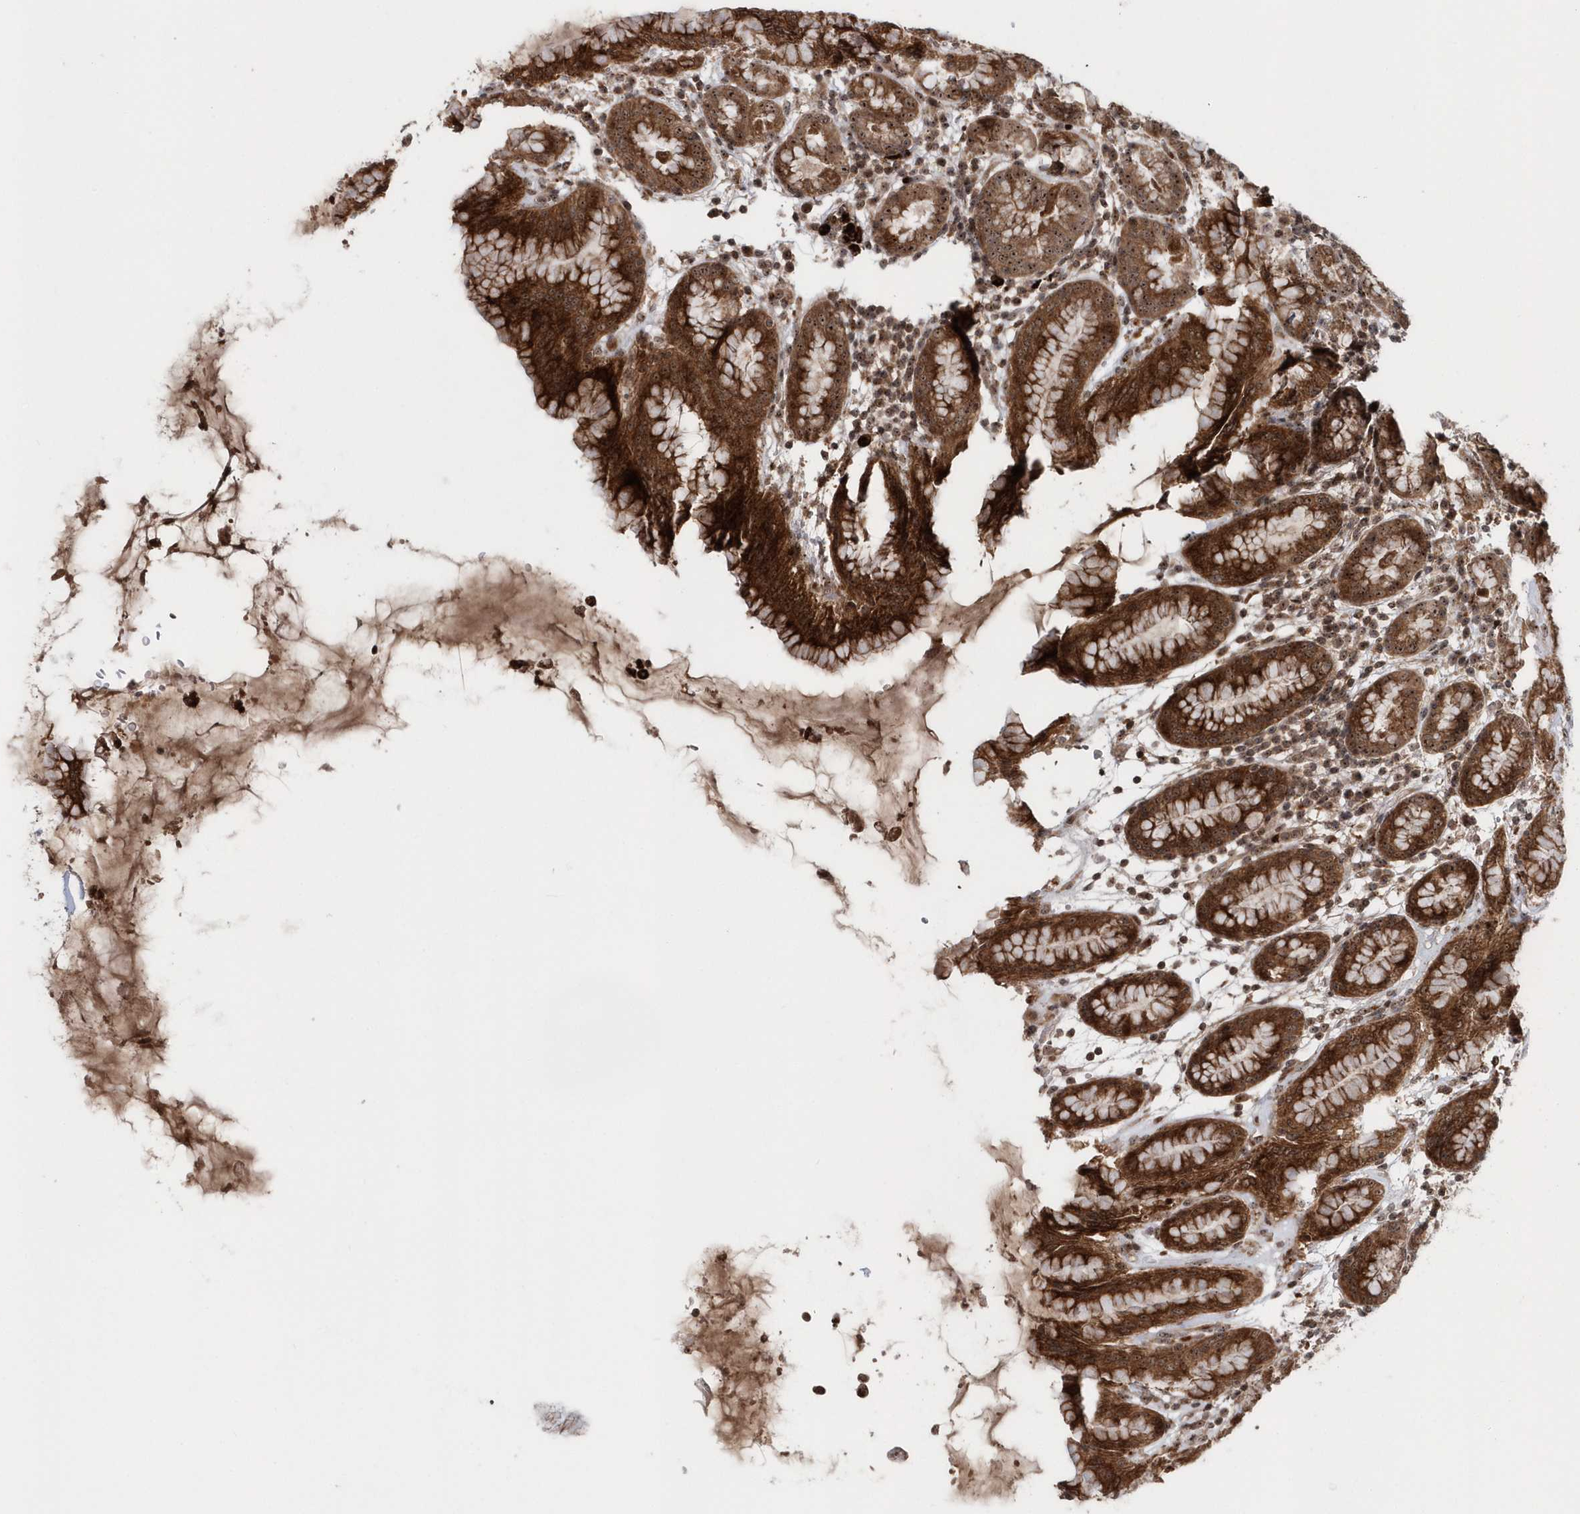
{"staining": {"intensity": "strong", "quantity": "25%-75%", "location": "cytoplasmic/membranous,nuclear"}, "tissue": "stomach", "cell_type": "Glandular cells", "image_type": "normal", "snomed": [{"axis": "morphology", "description": "Normal tissue, NOS"}, {"axis": "topography", "description": "Stomach"}], "caption": "Protein staining reveals strong cytoplasmic/membranous,nuclear positivity in about 25%-75% of glandular cells in benign stomach. The staining was performed using DAB to visualize the protein expression in brown, while the nuclei were stained in blue with hematoxylin (Magnification: 20x).", "gene": "SOWAHB", "patient": {"sex": "female", "age": 79}}